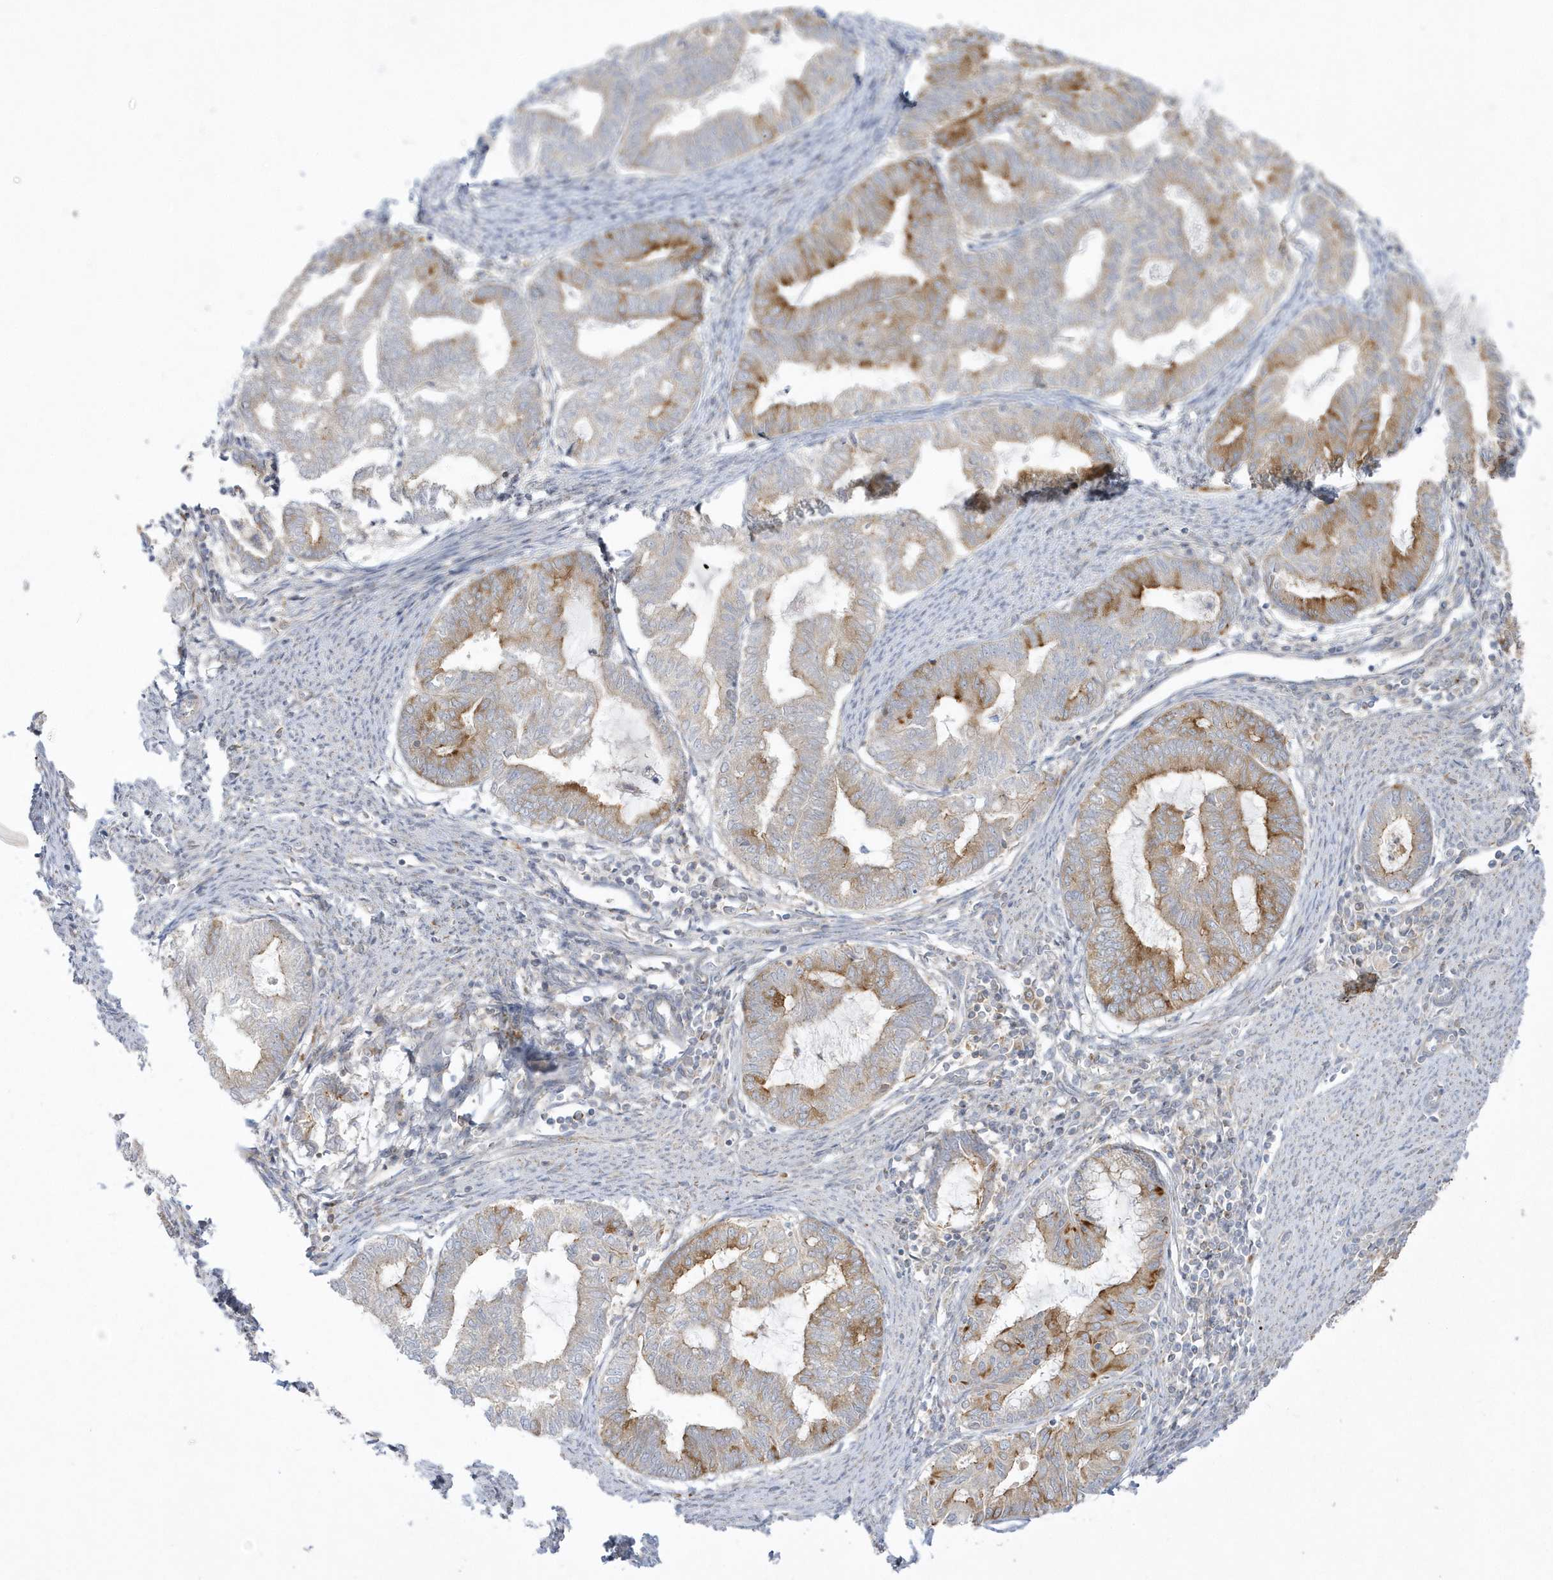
{"staining": {"intensity": "moderate", "quantity": "<25%", "location": "cytoplasmic/membranous"}, "tissue": "endometrial cancer", "cell_type": "Tumor cells", "image_type": "cancer", "snomed": [{"axis": "morphology", "description": "Adenocarcinoma, NOS"}, {"axis": "topography", "description": "Endometrium"}], "caption": "The histopathology image exhibits staining of endometrial cancer, revealing moderate cytoplasmic/membranous protein staining (brown color) within tumor cells.", "gene": "DNAJC18", "patient": {"sex": "female", "age": 79}}